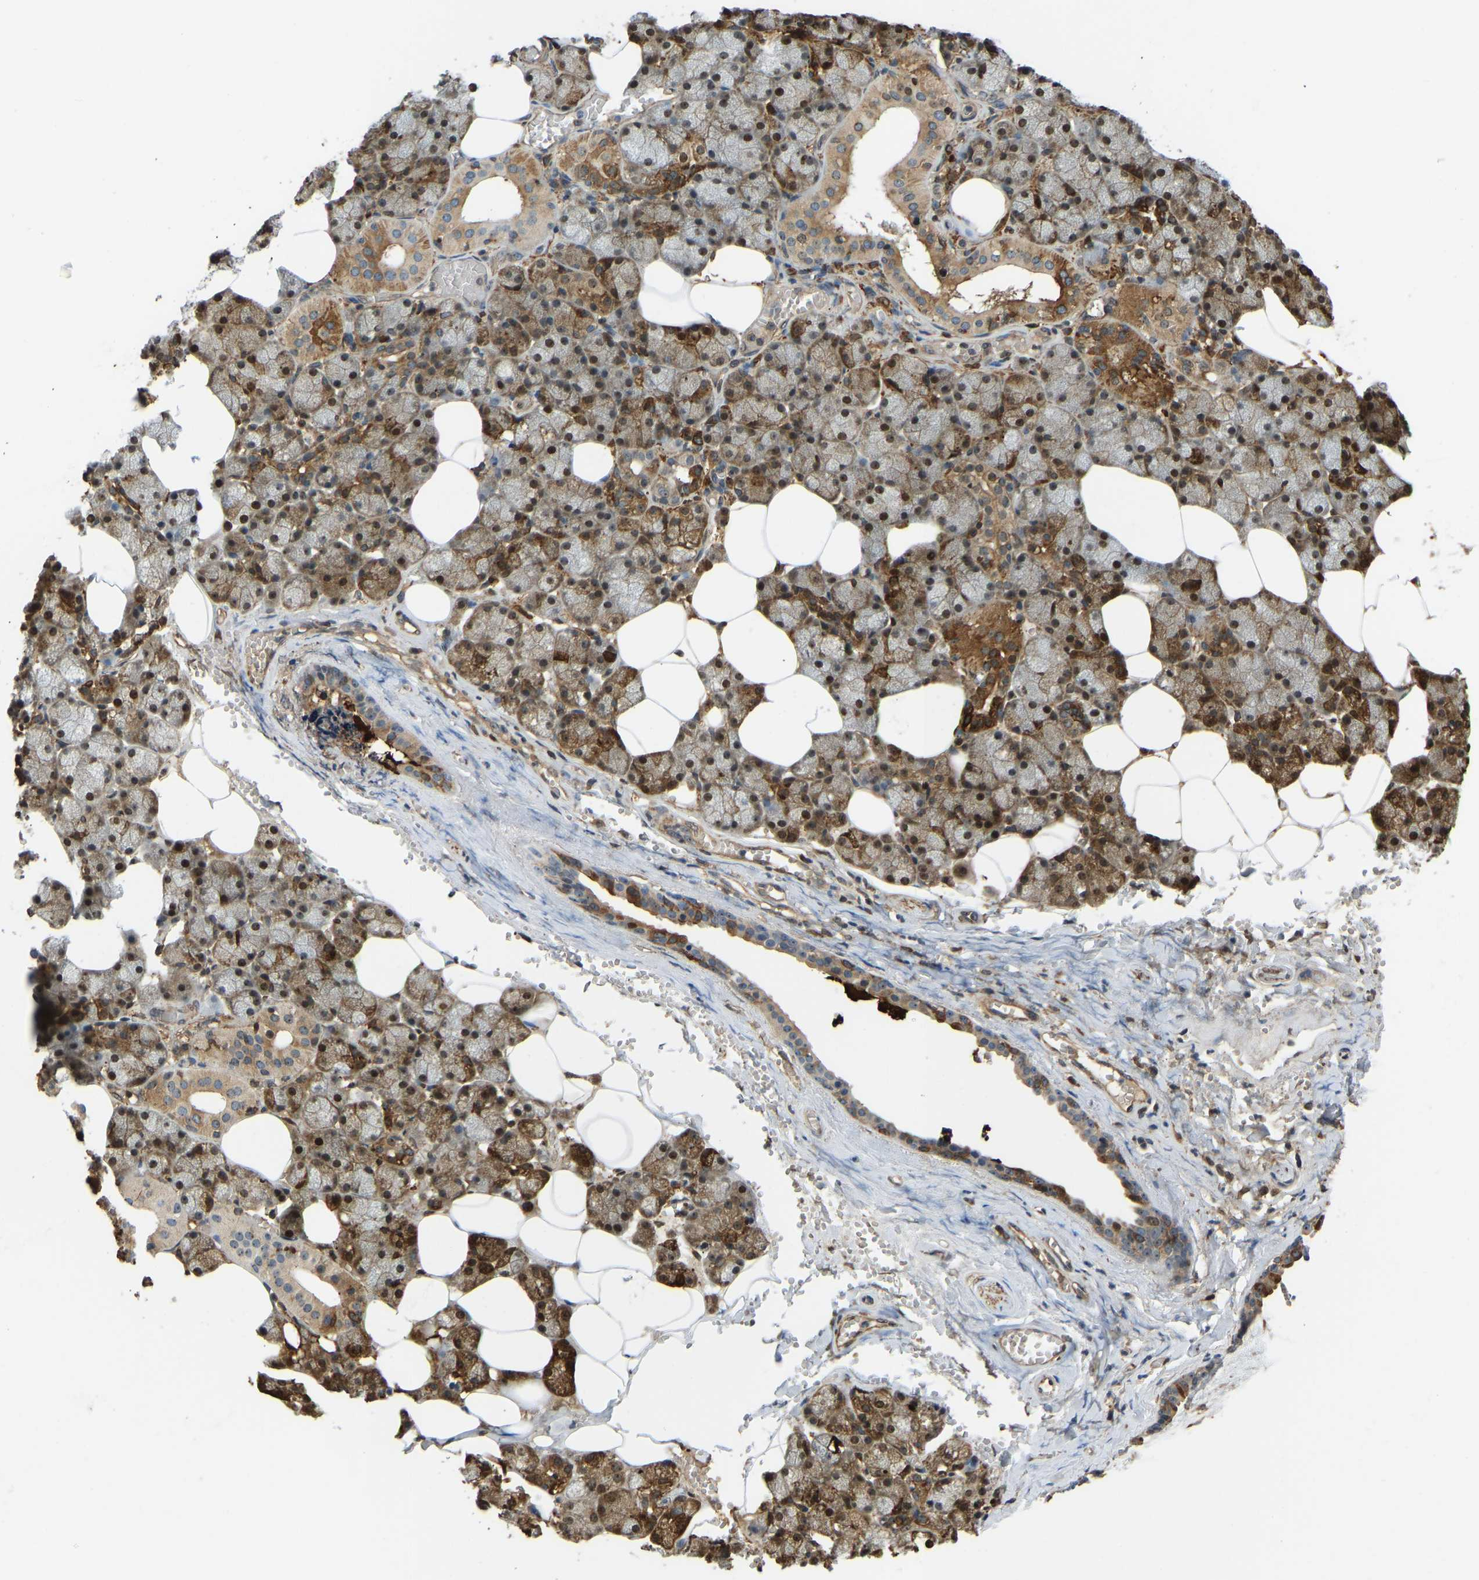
{"staining": {"intensity": "strong", "quantity": "25%-75%", "location": "cytoplasmic/membranous,nuclear"}, "tissue": "salivary gland", "cell_type": "Glandular cells", "image_type": "normal", "snomed": [{"axis": "morphology", "description": "Normal tissue, NOS"}, {"axis": "topography", "description": "Salivary gland"}], "caption": "A photomicrograph of human salivary gland stained for a protein reveals strong cytoplasmic/membranous,nuclear brown staining in glandular cells.", "gene": "OS9", "patient": {"sex": "male", "age": 62}}